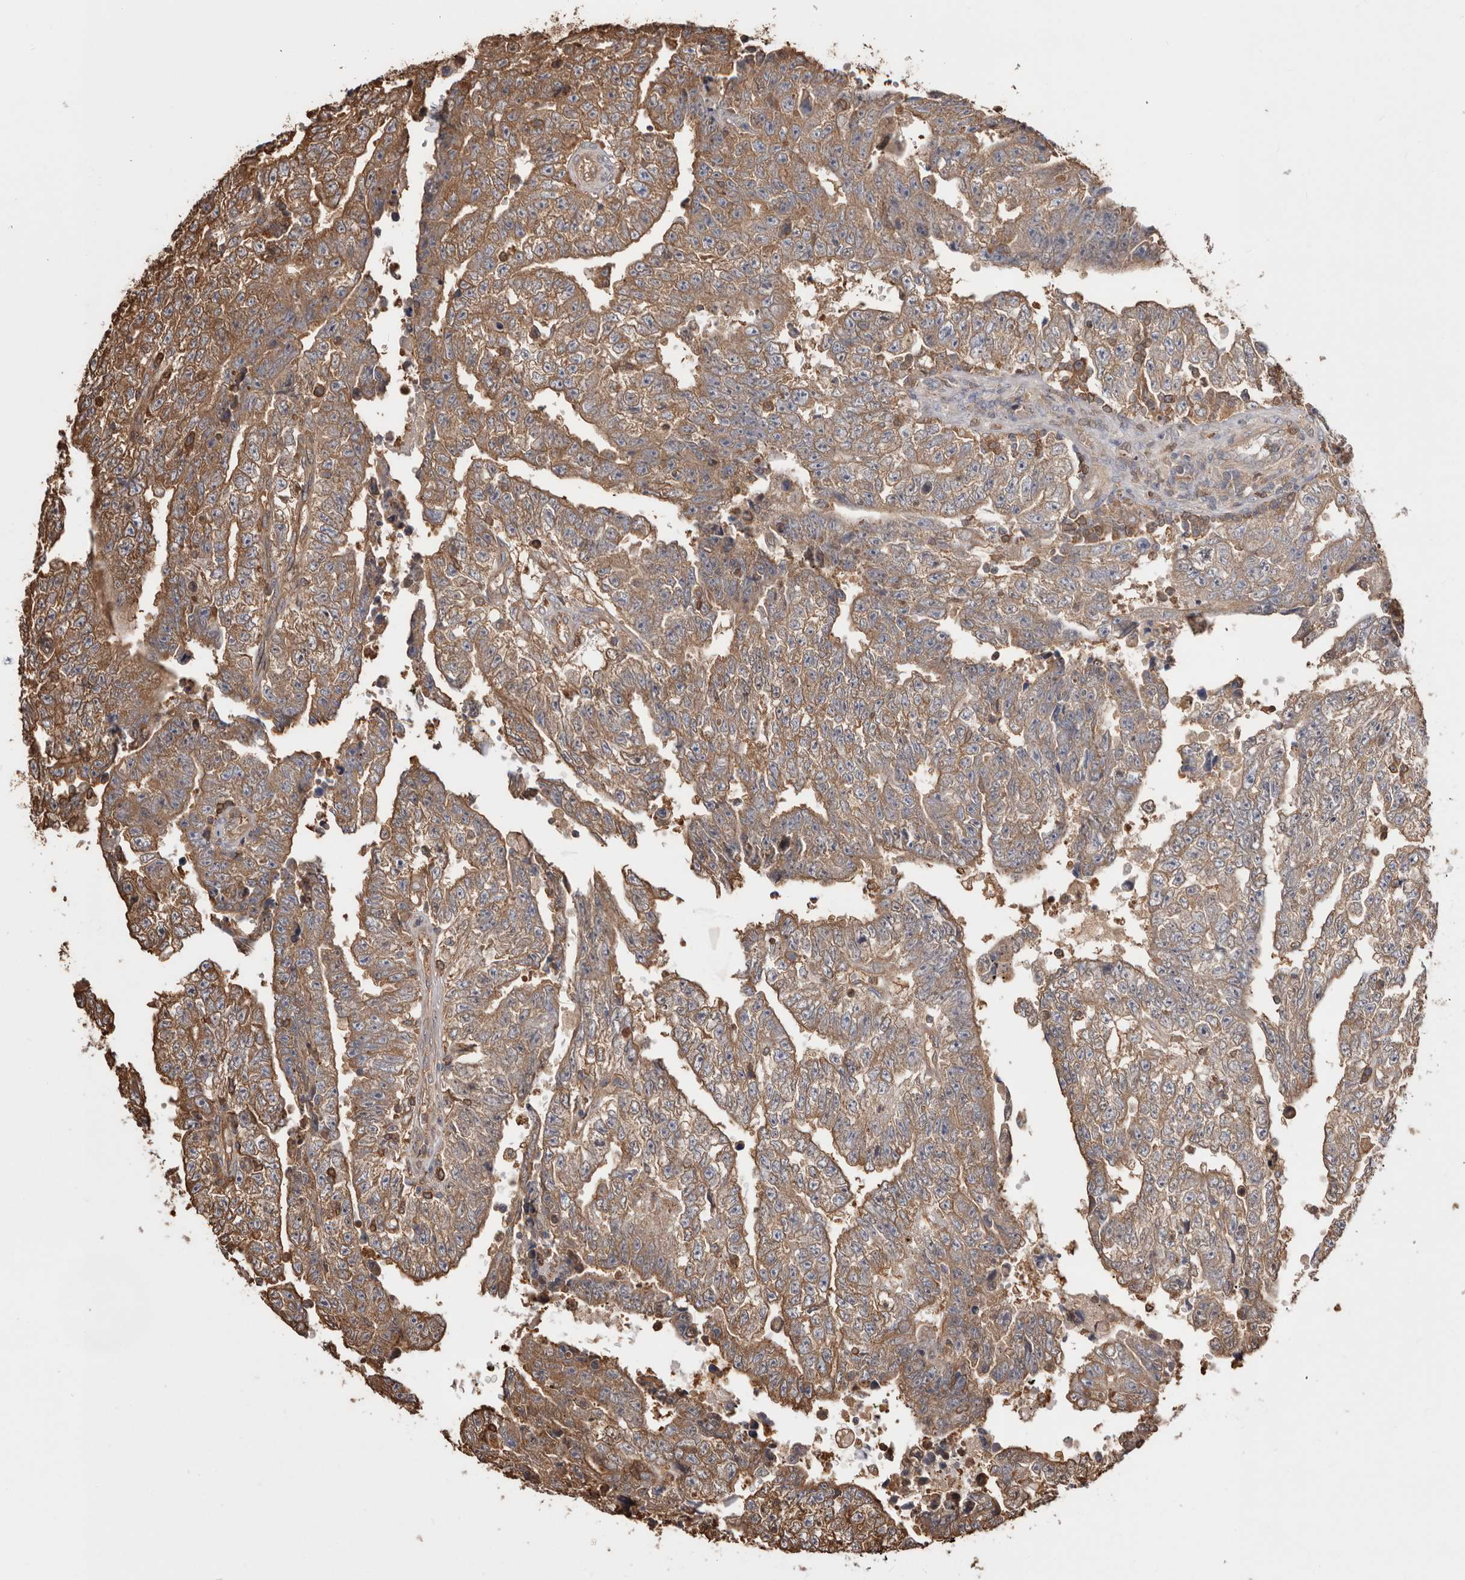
{"staining": {"intensity": "moderate", "quantity": ">75%", "location": "cytoplasmic/membranous"}, "tissue": "testis cancer", "cell_type": "Tumor cells", "image_type": "cancer", "snomed": [{"axis": "morphology", "description": "Carcinoma, Embryonal, NOS"}, {"axis": "topography", "description": "Testis"}], "caption": "Protein staining by IHC shows moderate cytoplasmic/membranous staining in approximately >75% of tumor cells in testis embryonal carcinoma.", "gene": "PKM", "patient": {"sex": "male", "age": 25}}